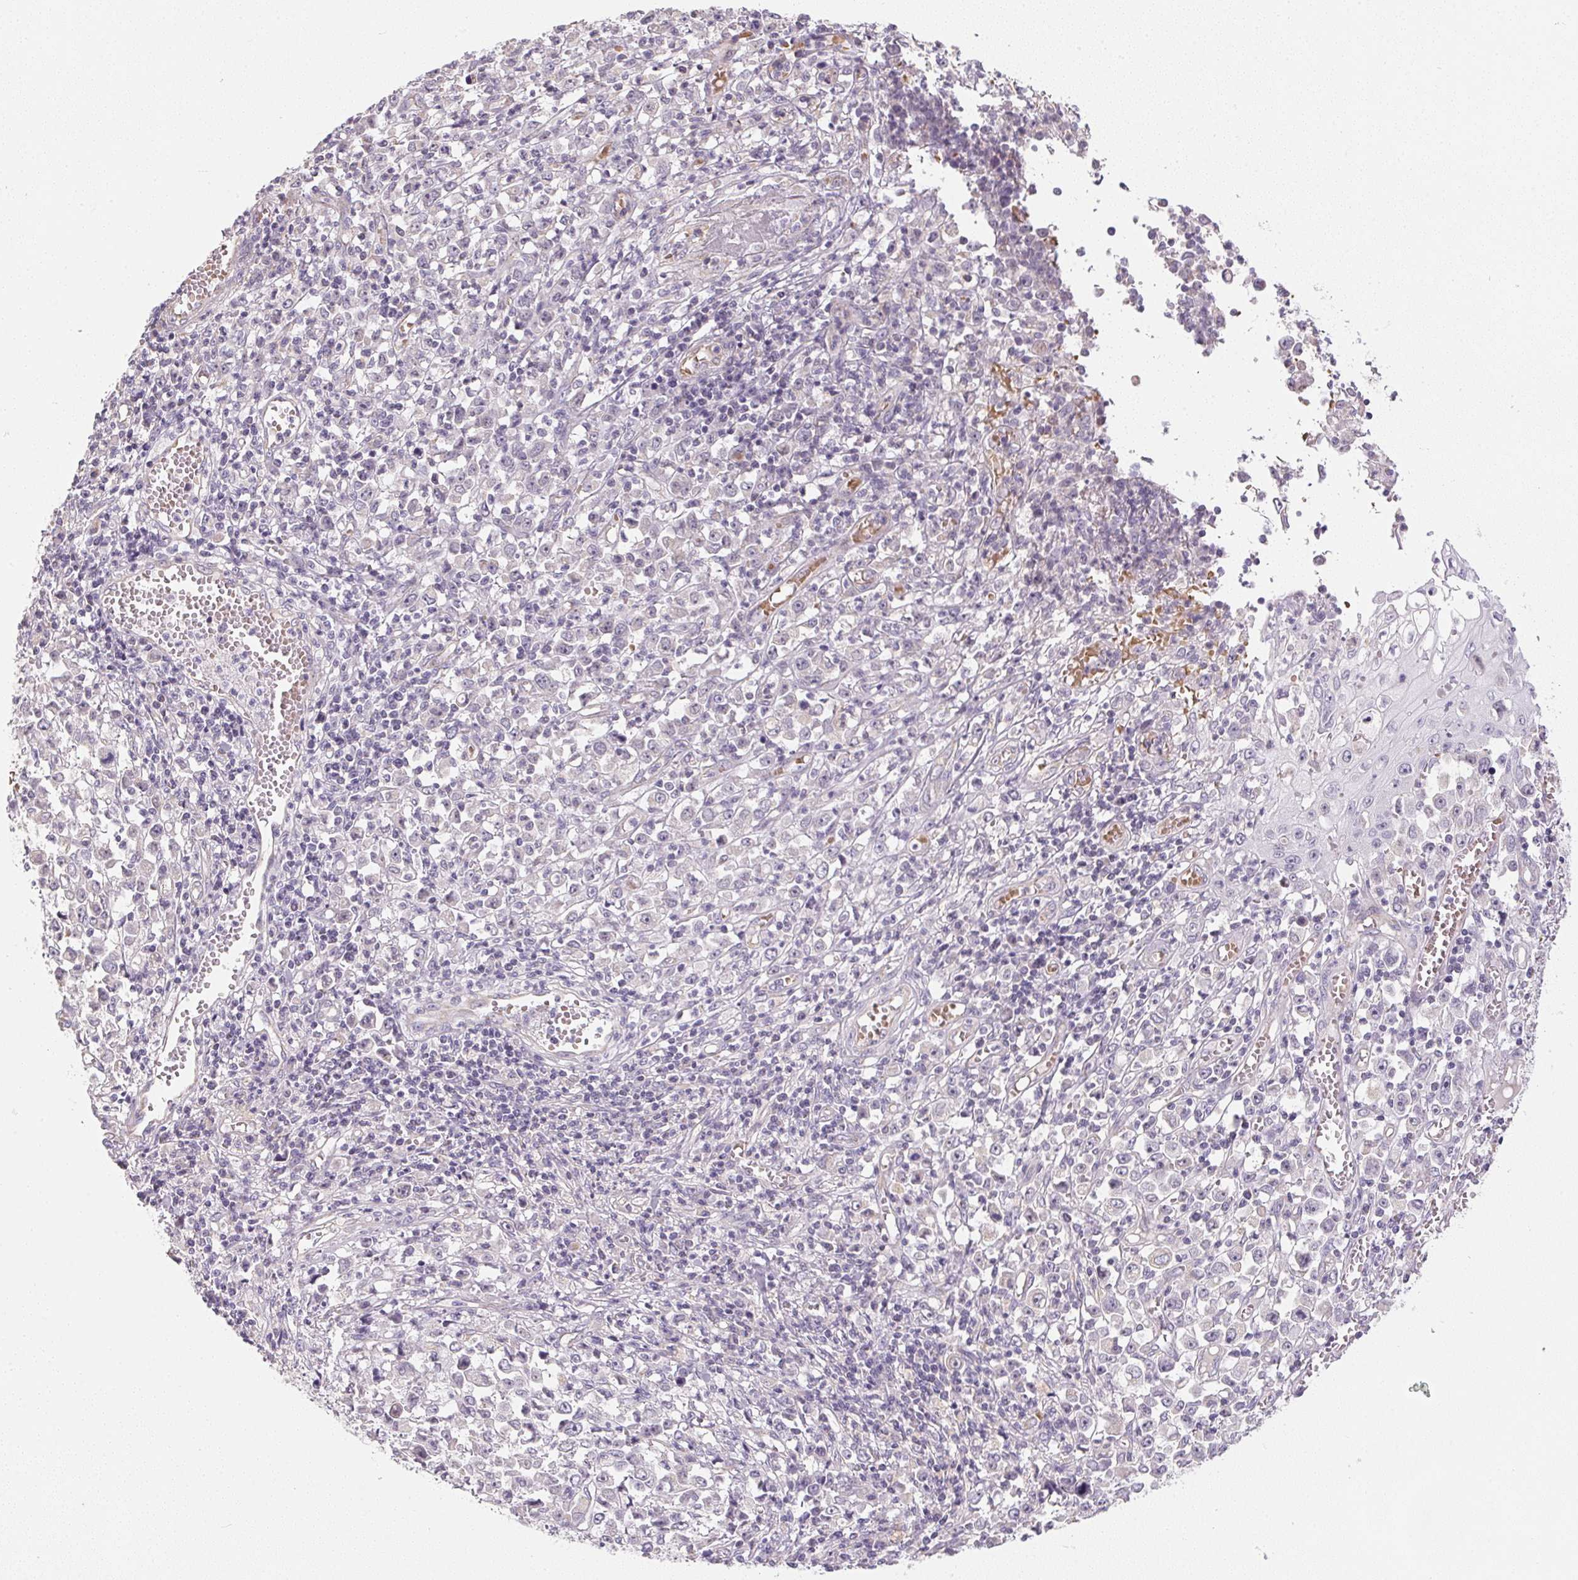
{"staining": {"intensity": "negative", "quantity": "none", "location": "none"}, "tissue": "stomach cancer", "cell_type": "Tumor cells", "image_type": "cancer", "snomed": [{"axis": "morphology", "description": "Adenocarcinoma, NOS"}, {"axis": "topography", "description": "Stomach, upper"}], "caption": "The immunohistochemistry photomicrograph has no significant positivity in tumor cells of adenocarcinoma (stomach) tissue.", "gene": "SMYD1", "patient": {"sex": "male", "age": 70}}